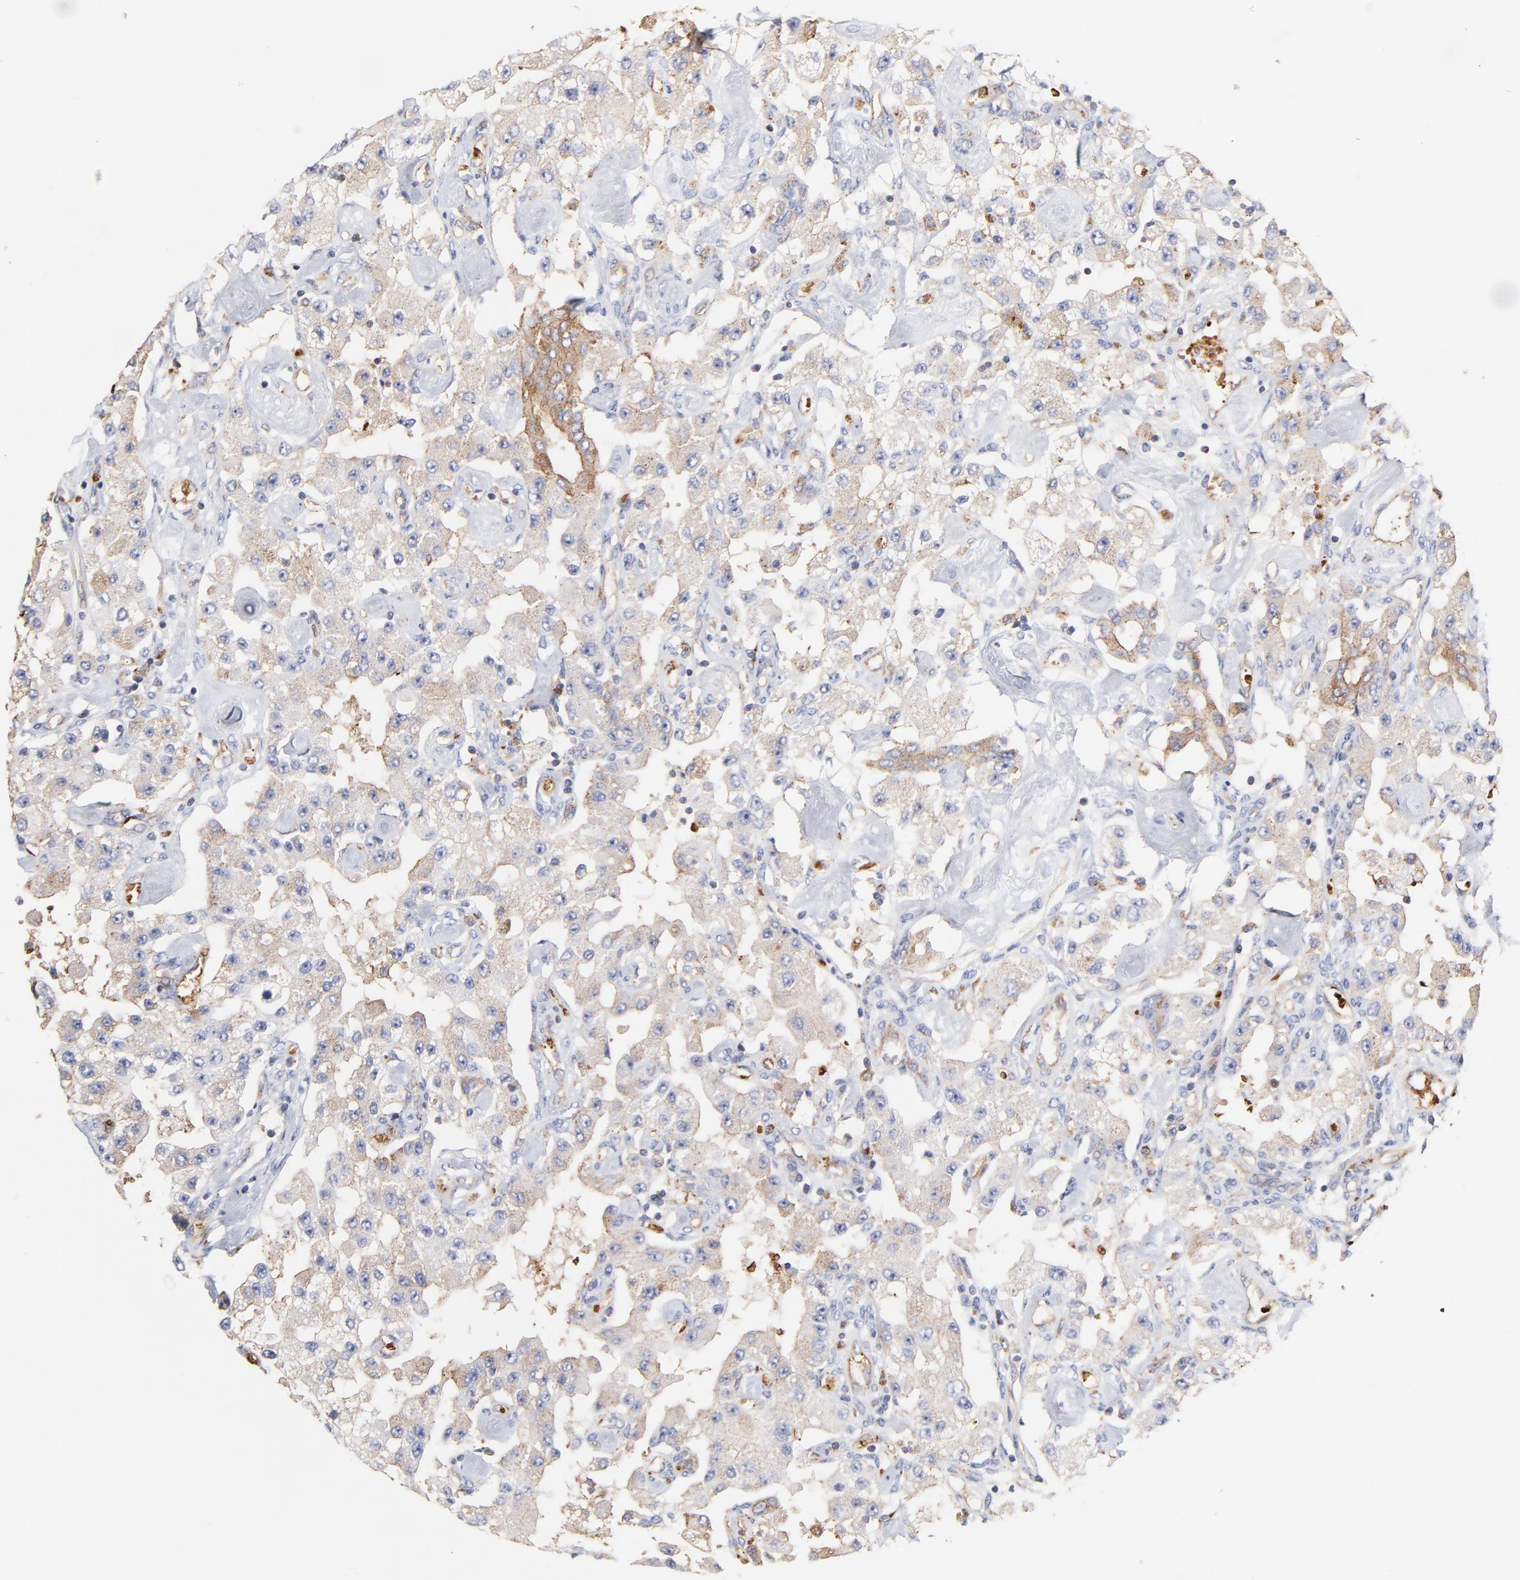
{"staining": {"intensity": "weak", "quantity": ">75%", "location": "cytoplasmic/membranous"}, "tissue": "carcinoid", "cell_type": "Tumor cells", "image_type": "cancer", "snomed": [{"axis": "morphology", "description": "Carcinoid, malignant, NOS"}, {"axis": "topography", "description": "Pancreas"}], "caption": "DAB (3,3'-diaminobenzidine) immunohistochemical staining of human carcinoid demonstrates weak cytoplasmic/membranous protein positivity in approximately >75% of tumor cells. Nuclei are stained in blue.", "gene": "CD2AP", "patient": {"sex": "male", "age": 41}}